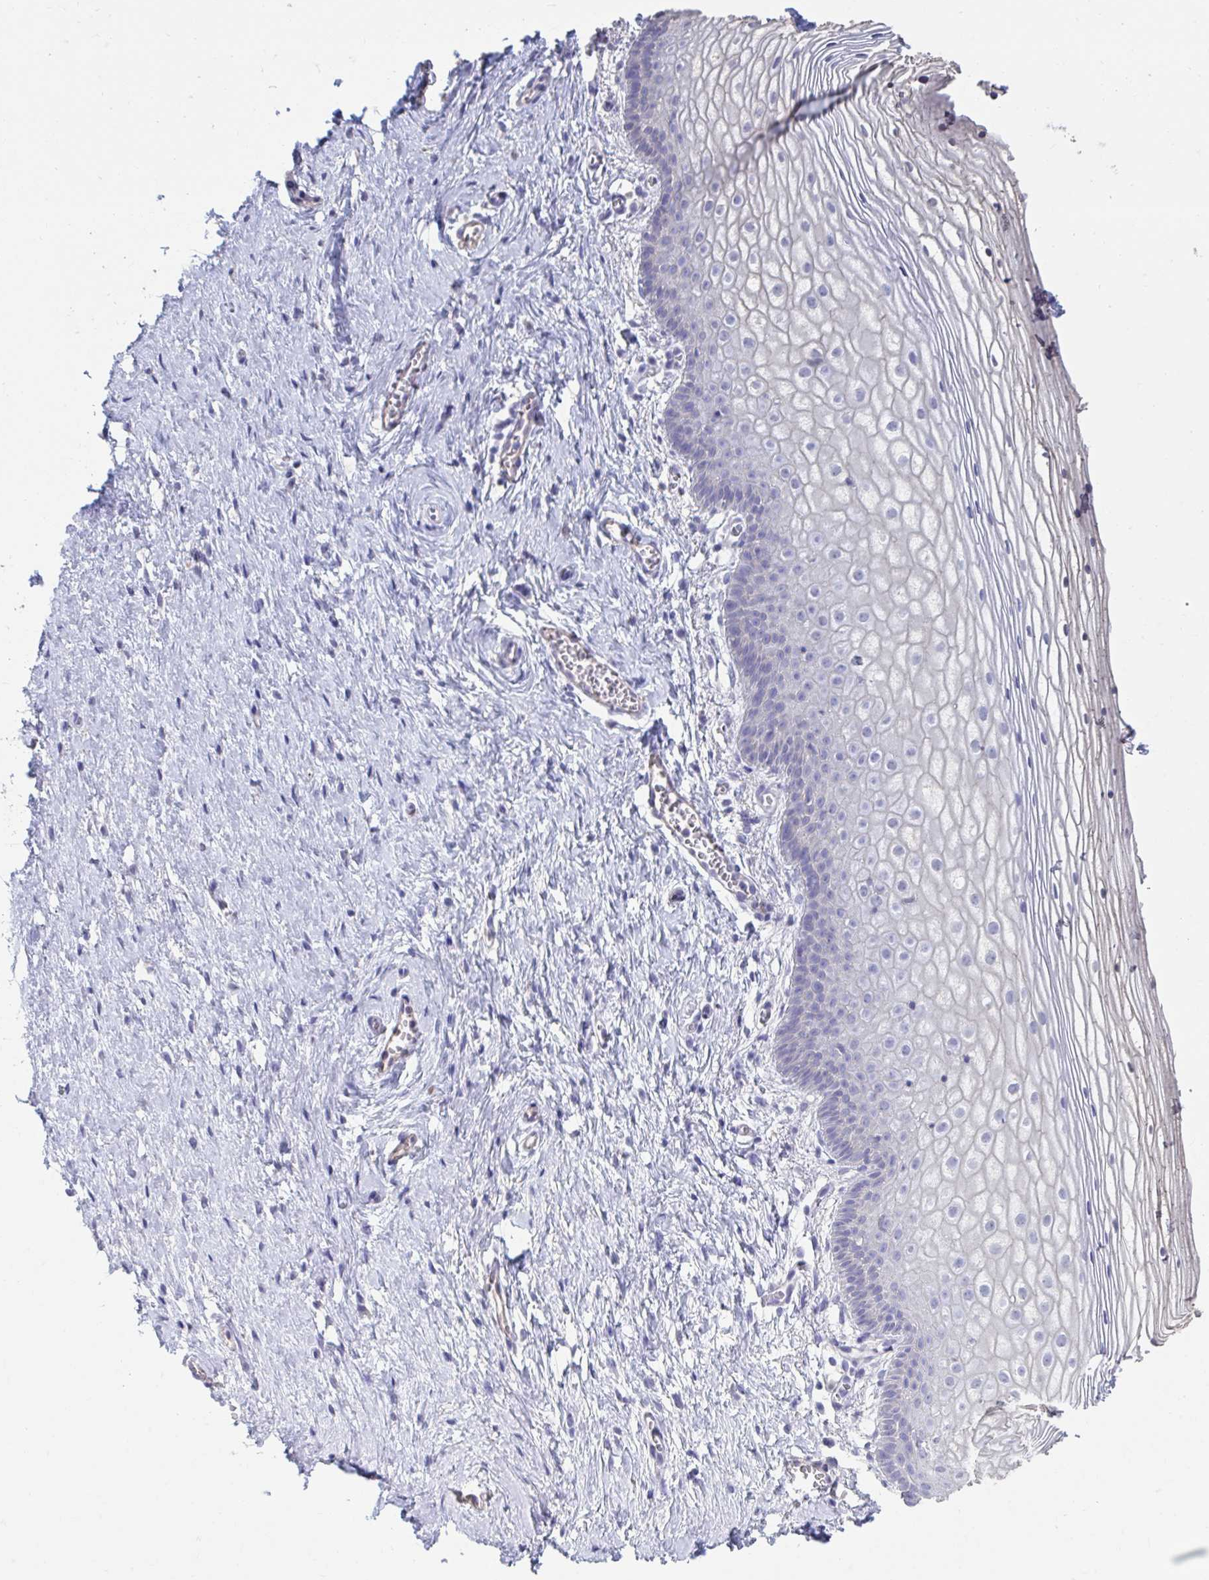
{"staining": {"intensity": "negative", "quantity": "none", "location": "none"}, "tissue": "vagina", "cell_type": "Squamous epithelial cells", "image_type": "normal", "snomed": [{"axis": "morphology", "description": "Normal tissue, NOS"}, {"axis": "topography", "description": "Vagina"}], "caption": "The image demonstrates no staining of squamous epithelial cells in normal vagina.", "gene": "GPR162", "patient": {"sex": "female", "age": 56}}